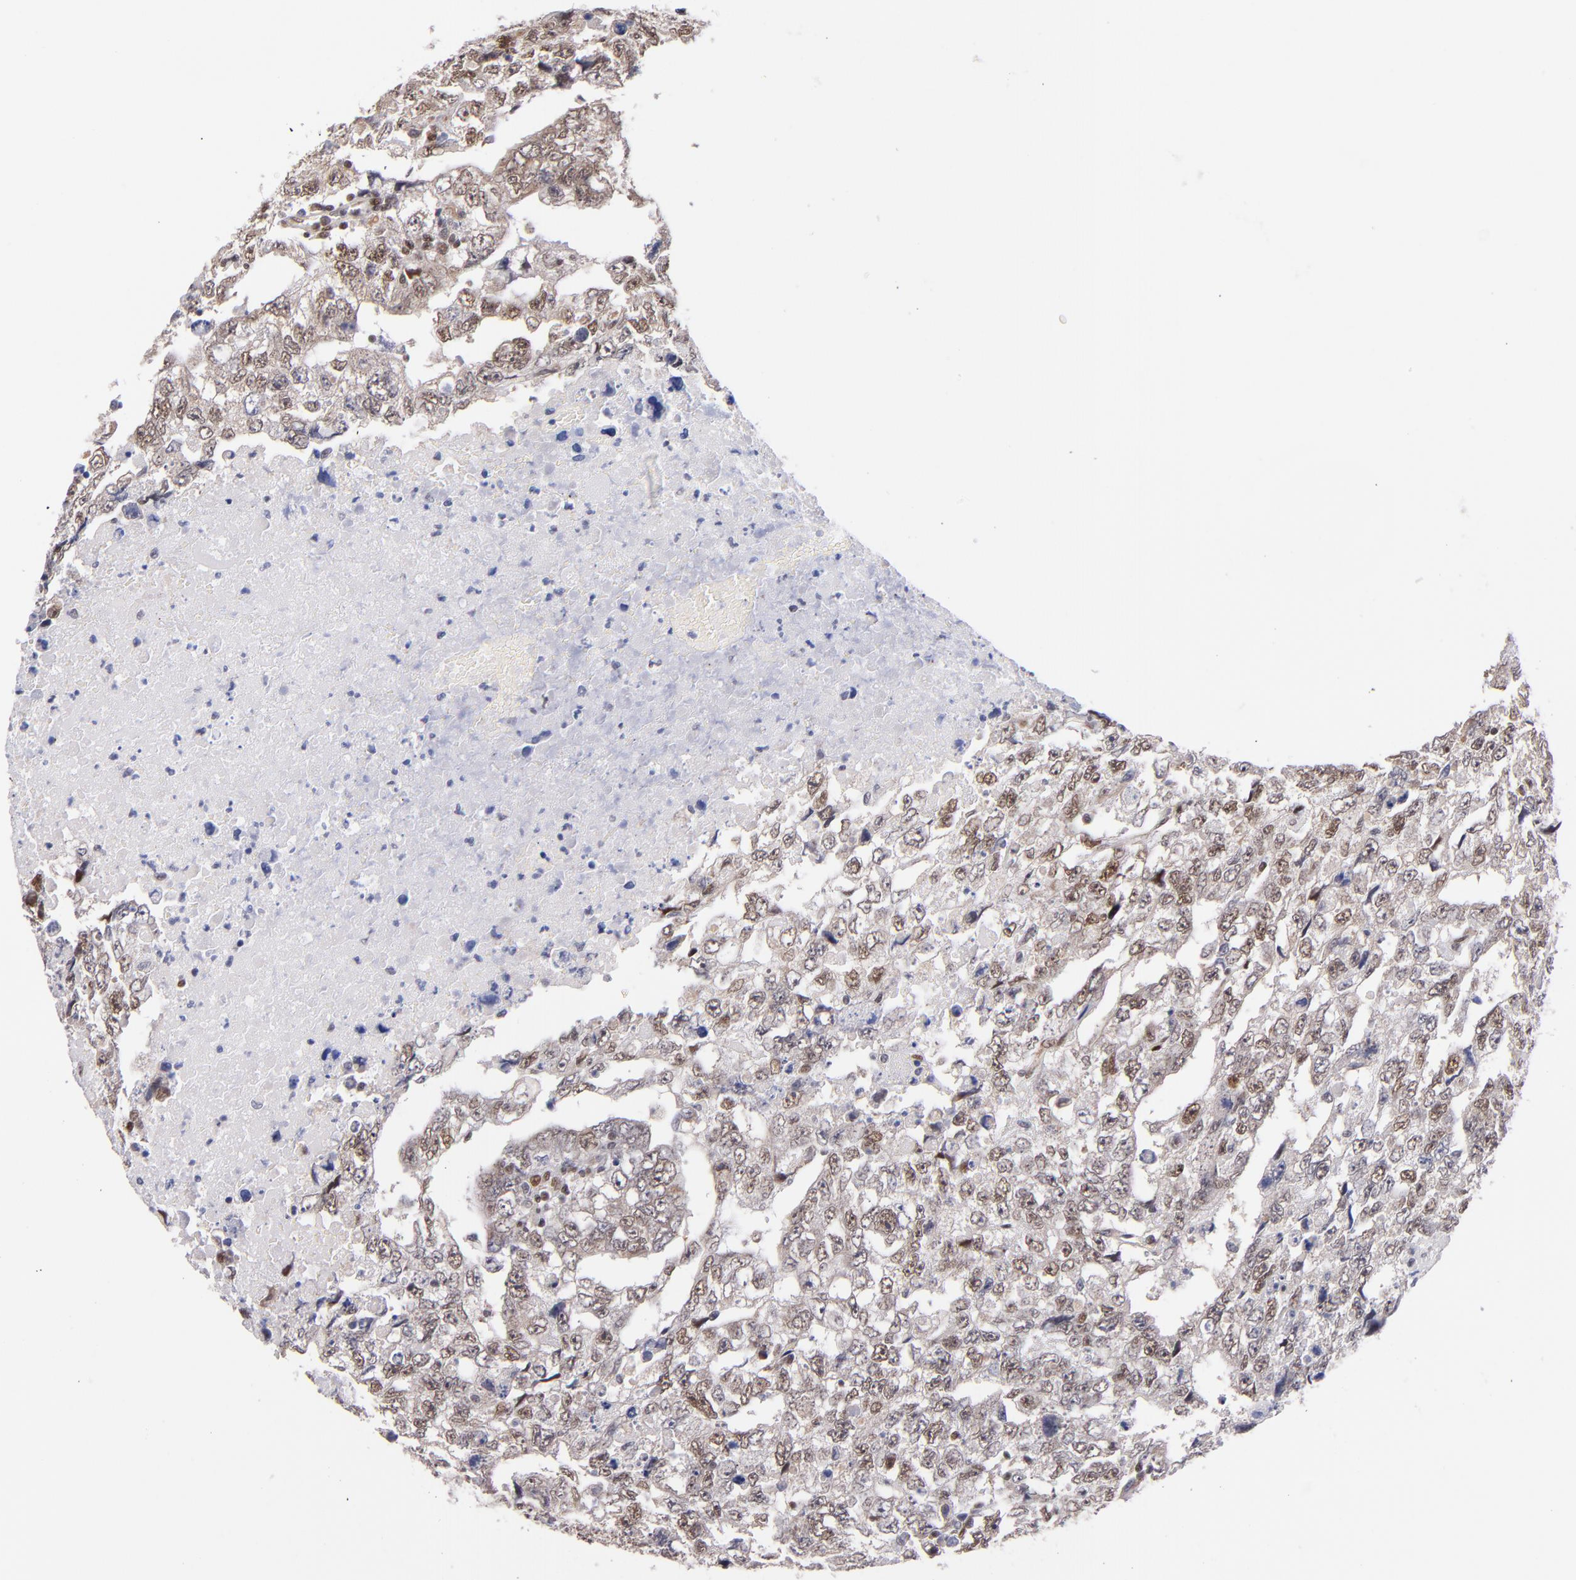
{"staining": {"intensity": "moderate", "quantity": "25%-75%", "location": "nuclear"}, "tissue": "testis cancer", "cell_type": "Tumor cells", "image_type": "cancer", "snomed": [{"axis": "morphology", "description": "Carcinoma, Embryonal, NOS"}, {"axis": "topography", "description": "Testis"}], "caption": "IHC histopathology image of neoplastic tissue: testis cancer (embryonal carcinoma) stained using immunohistochemistry (IHC) exhibits medium levels of moderate protein expression localized specifically in the nuclear of tumor cells, appearing as a nuclear brown color.", "gene": "SRF", "patient": {"sex": "male", "age": 36}}